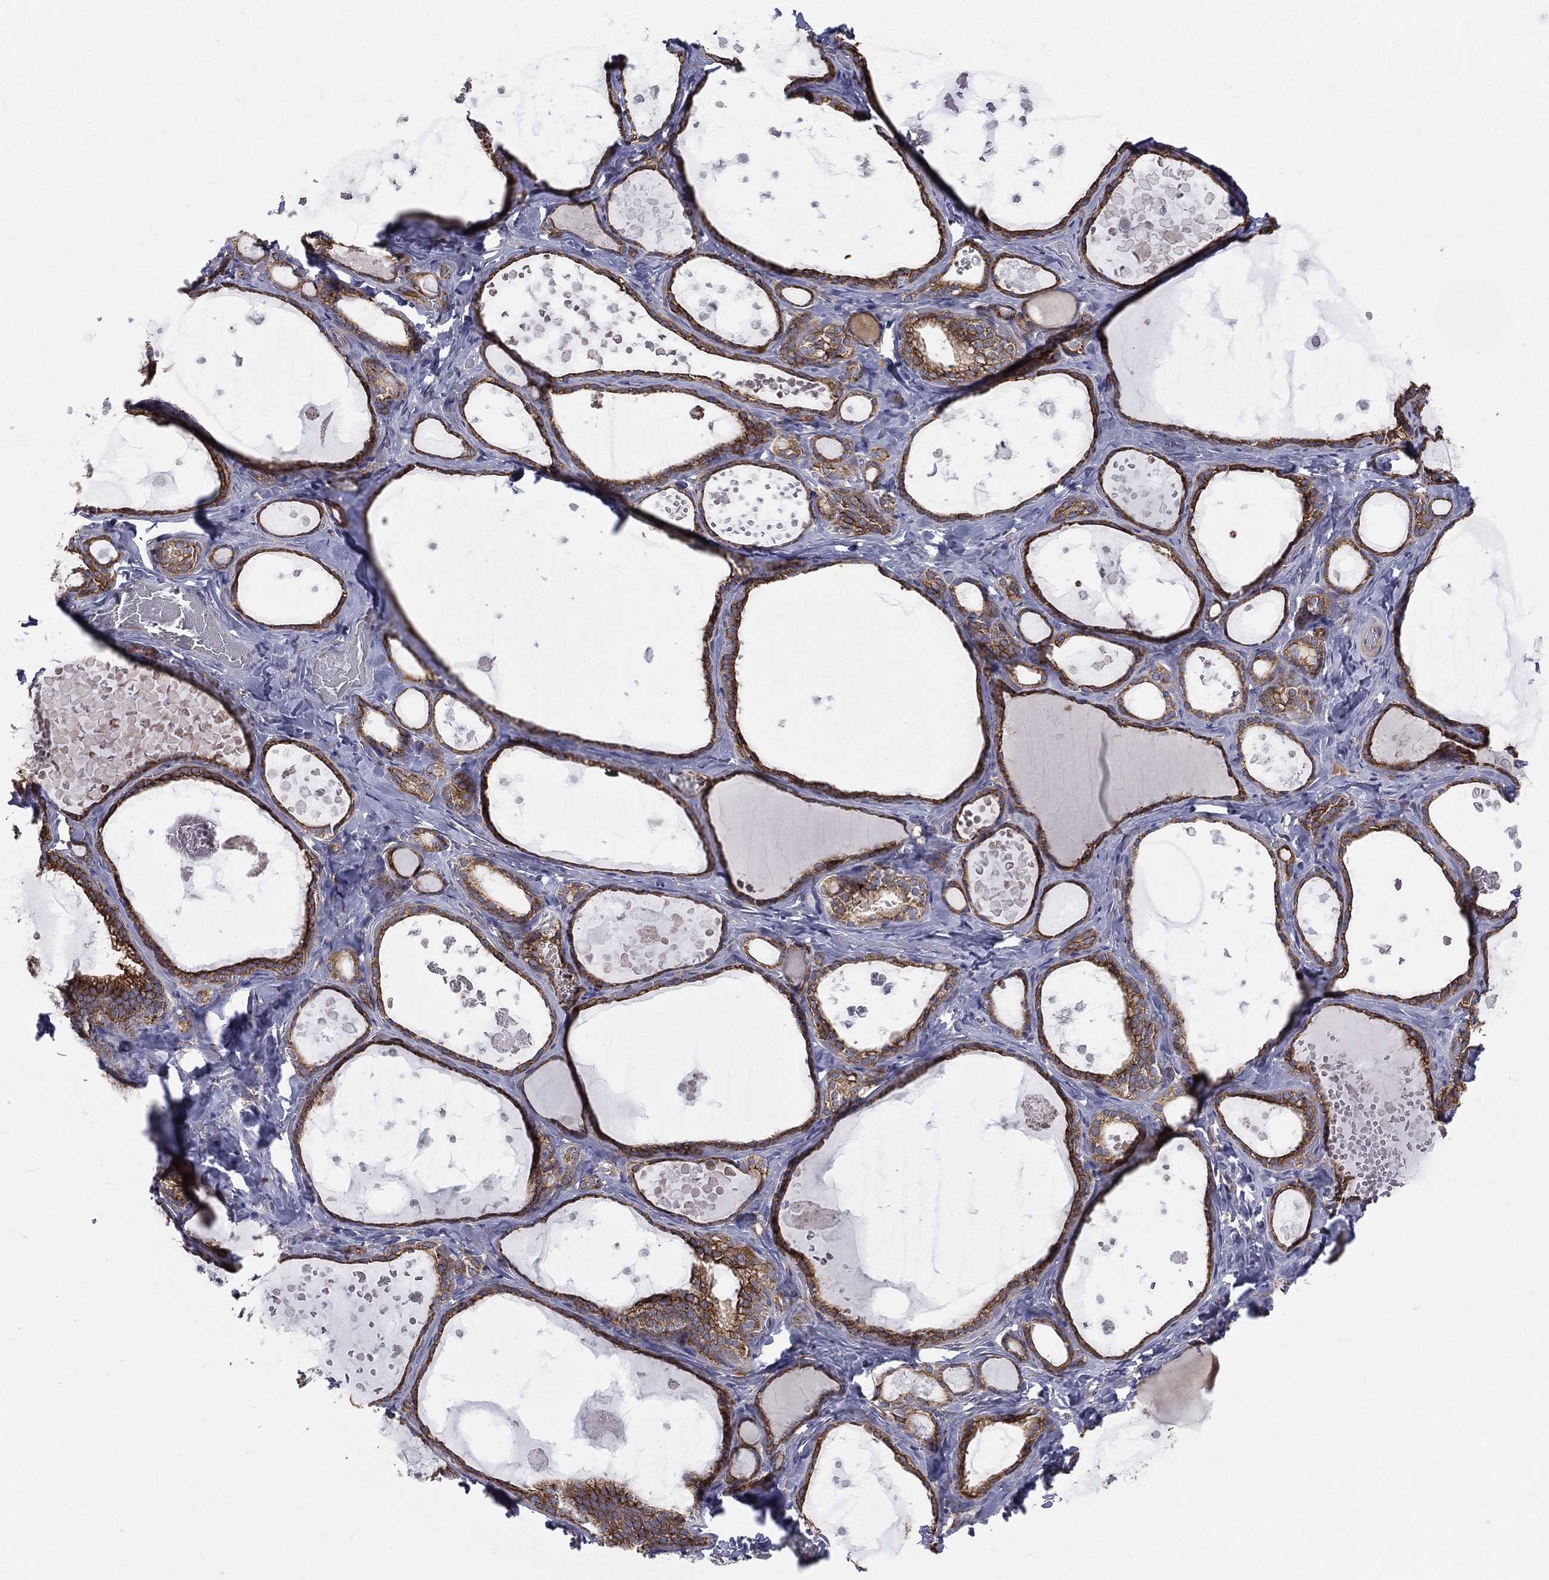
{"staining": {"intensity": "strong", "quantity": ">75%", "location": "cytoplasmic/membranous"}, "tissue": "thyroid gland", "cell_type": "Glandular cells", "image_type": "normal", "snomed": [{"axis": "morphology", "description": "Normal tissue, NOS"}, {"axis": "topography", "description": "Thyroid gland"}], "caption": "Immunohistochemistry (IHC) of benign thyroid gland demonstrates high levels of strong cytoplasmic/membranous staining in approximately >75% of glandular cells.", "gene": "MIX23", "patient": {"sex": "female", "age": 56}}